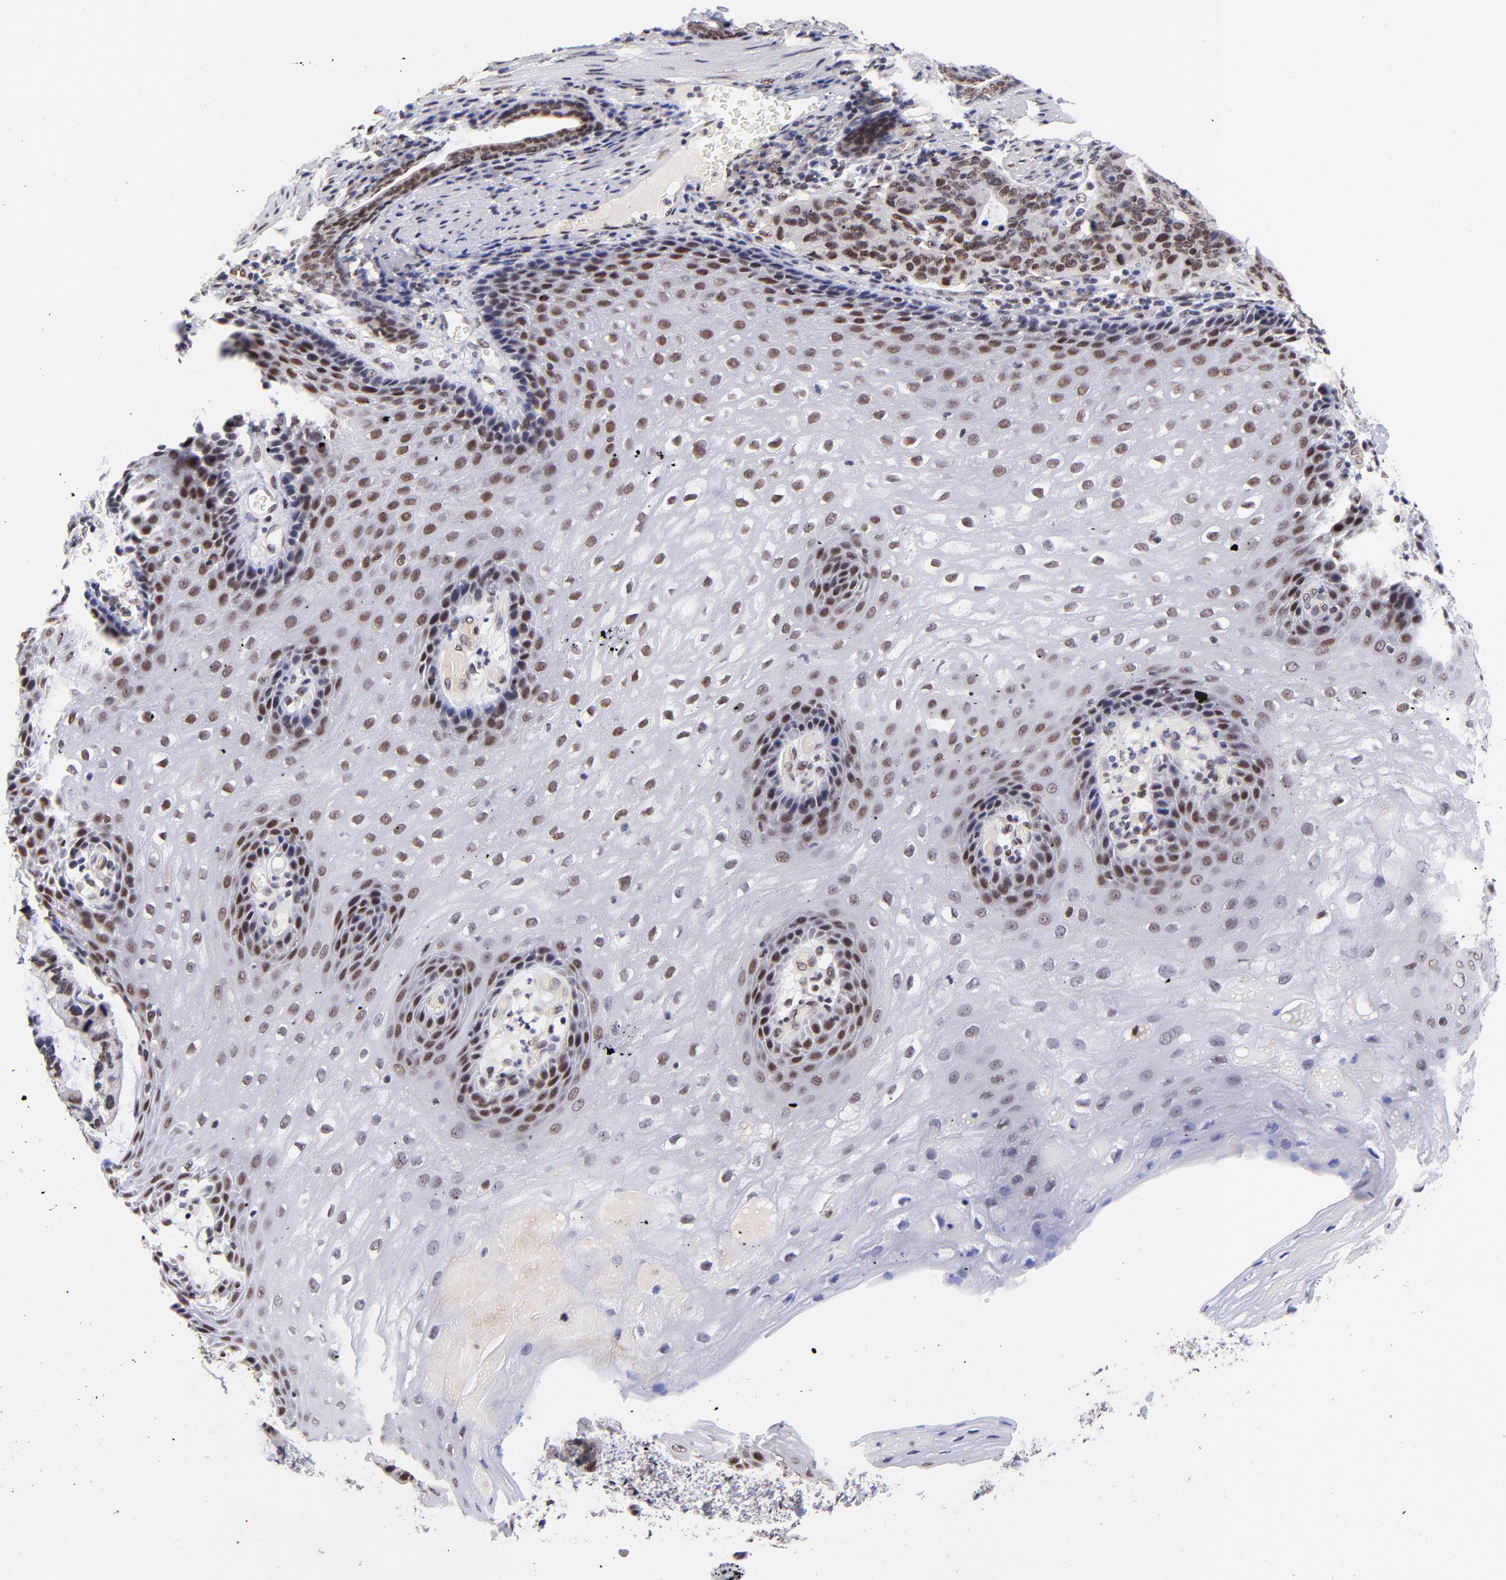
{"staining": {"intensity": "moderate", "quantity": ">75%", "location": "nuclear"}, "tissue": "stomach cancer", "cell_type": "Tumor cells", "image_type": "cancer", "snomed": [{"axis": "morphology", "description": "Adenocarcinoma, NOS"}, {"axis": "topography", "description": "Esophagus"}, {"axis": "topography", "description": "Stomach"}], "caption": "A brown stain shows moderate nuclear positivity of a protein in human stomach adenocarcinoma tumor cells. Nuclei are stained in blue.", "gene": "MIDEAS", "patient": {"sex": "male", "age": 74}}